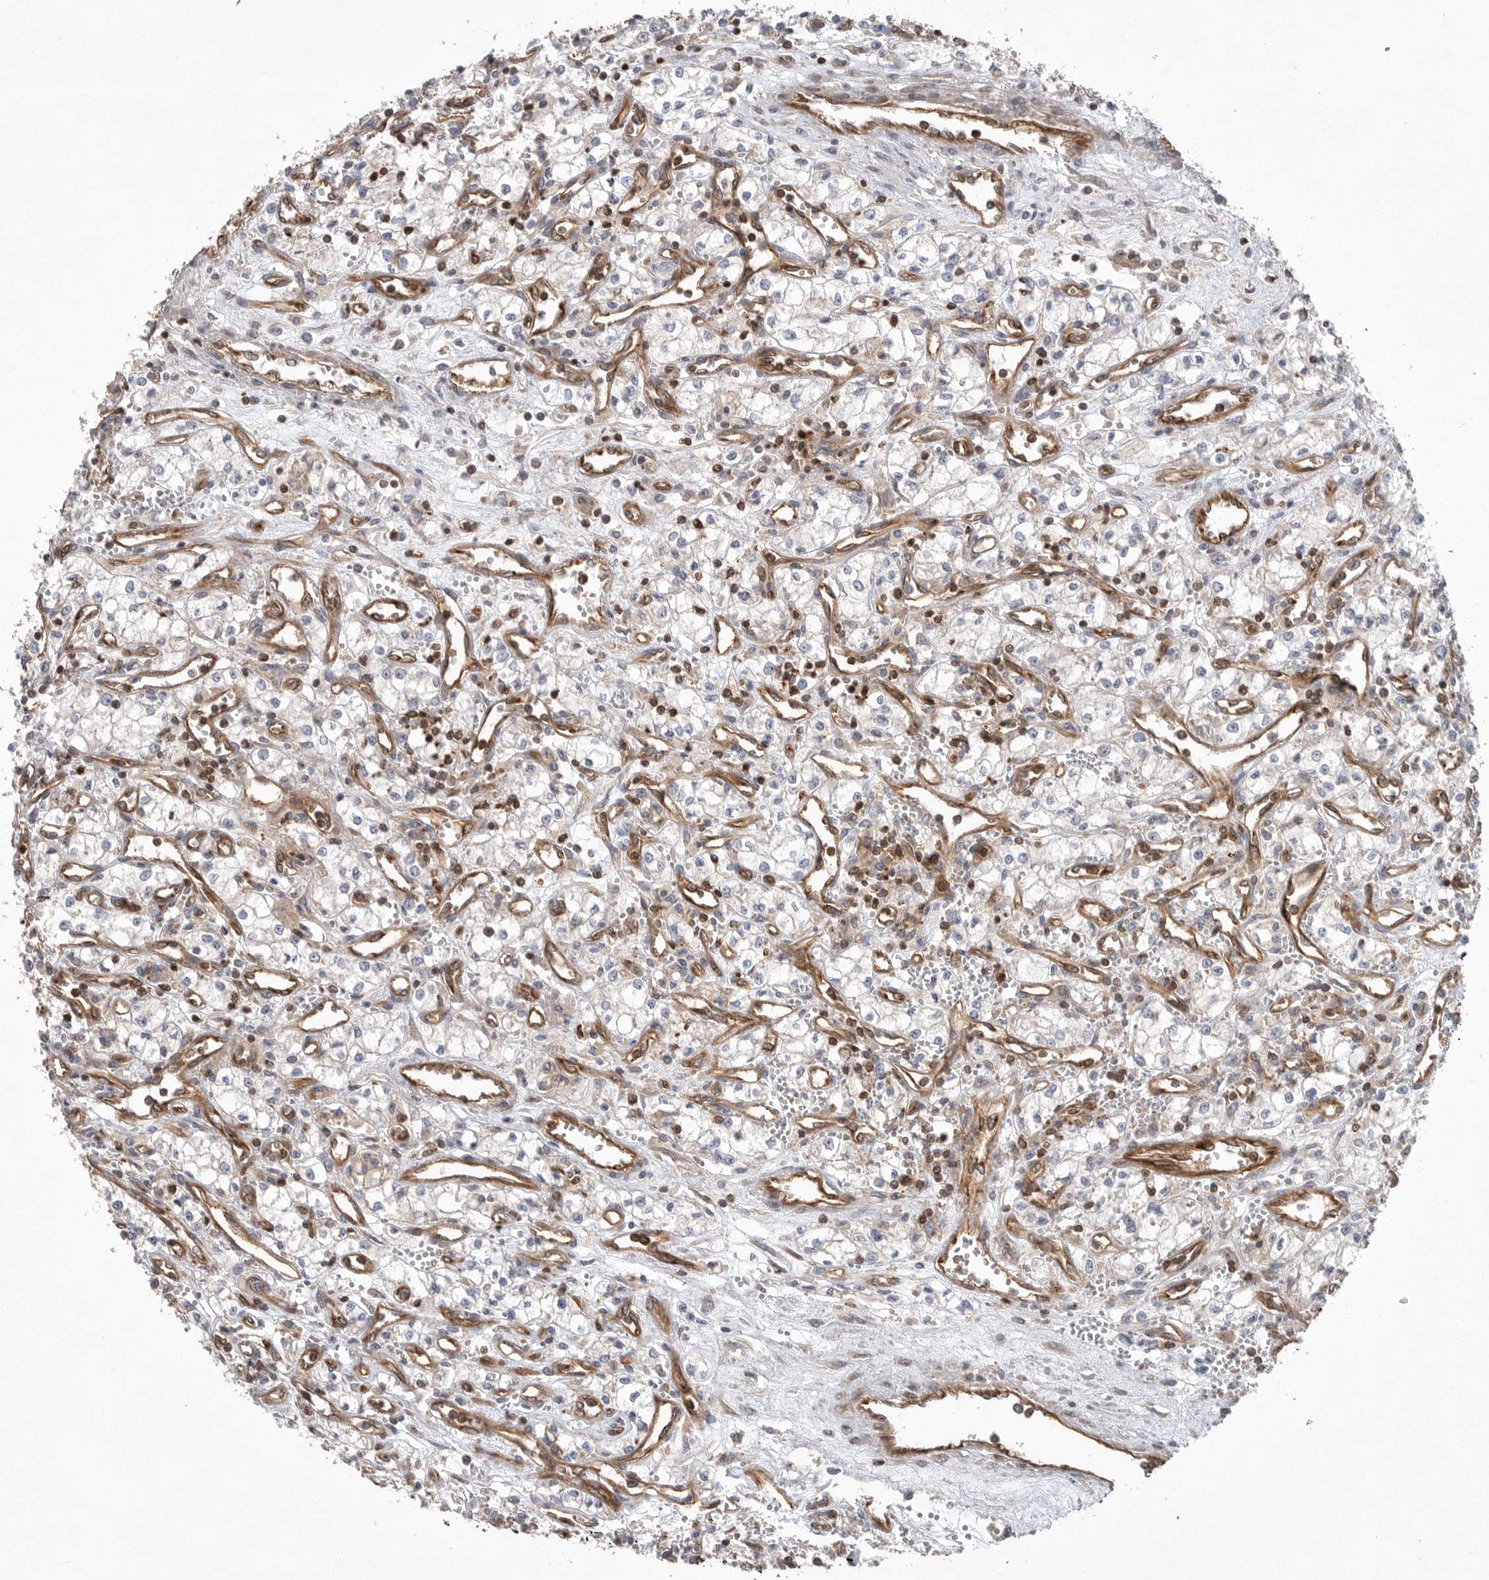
{"staining": {"intensity": "negative", "quantity": "none", "location": "none"}, "tissue": "renal cancer", "cell_type": "Tumor cells", "image_type": "cancer", "snomed": [{"axis": "morphology", "description": "Adenocarcinoma, NOS"}, {"axis": "topography", "description": "Kidney"}], "caption": "DAB (3,3'-diaminobenzidine) immunohistochemical staining of human renal cancer shows no significant positivity in tumor cells.", "gene": "PRKCH", "patient": {"sex": "male", "age": 59}}